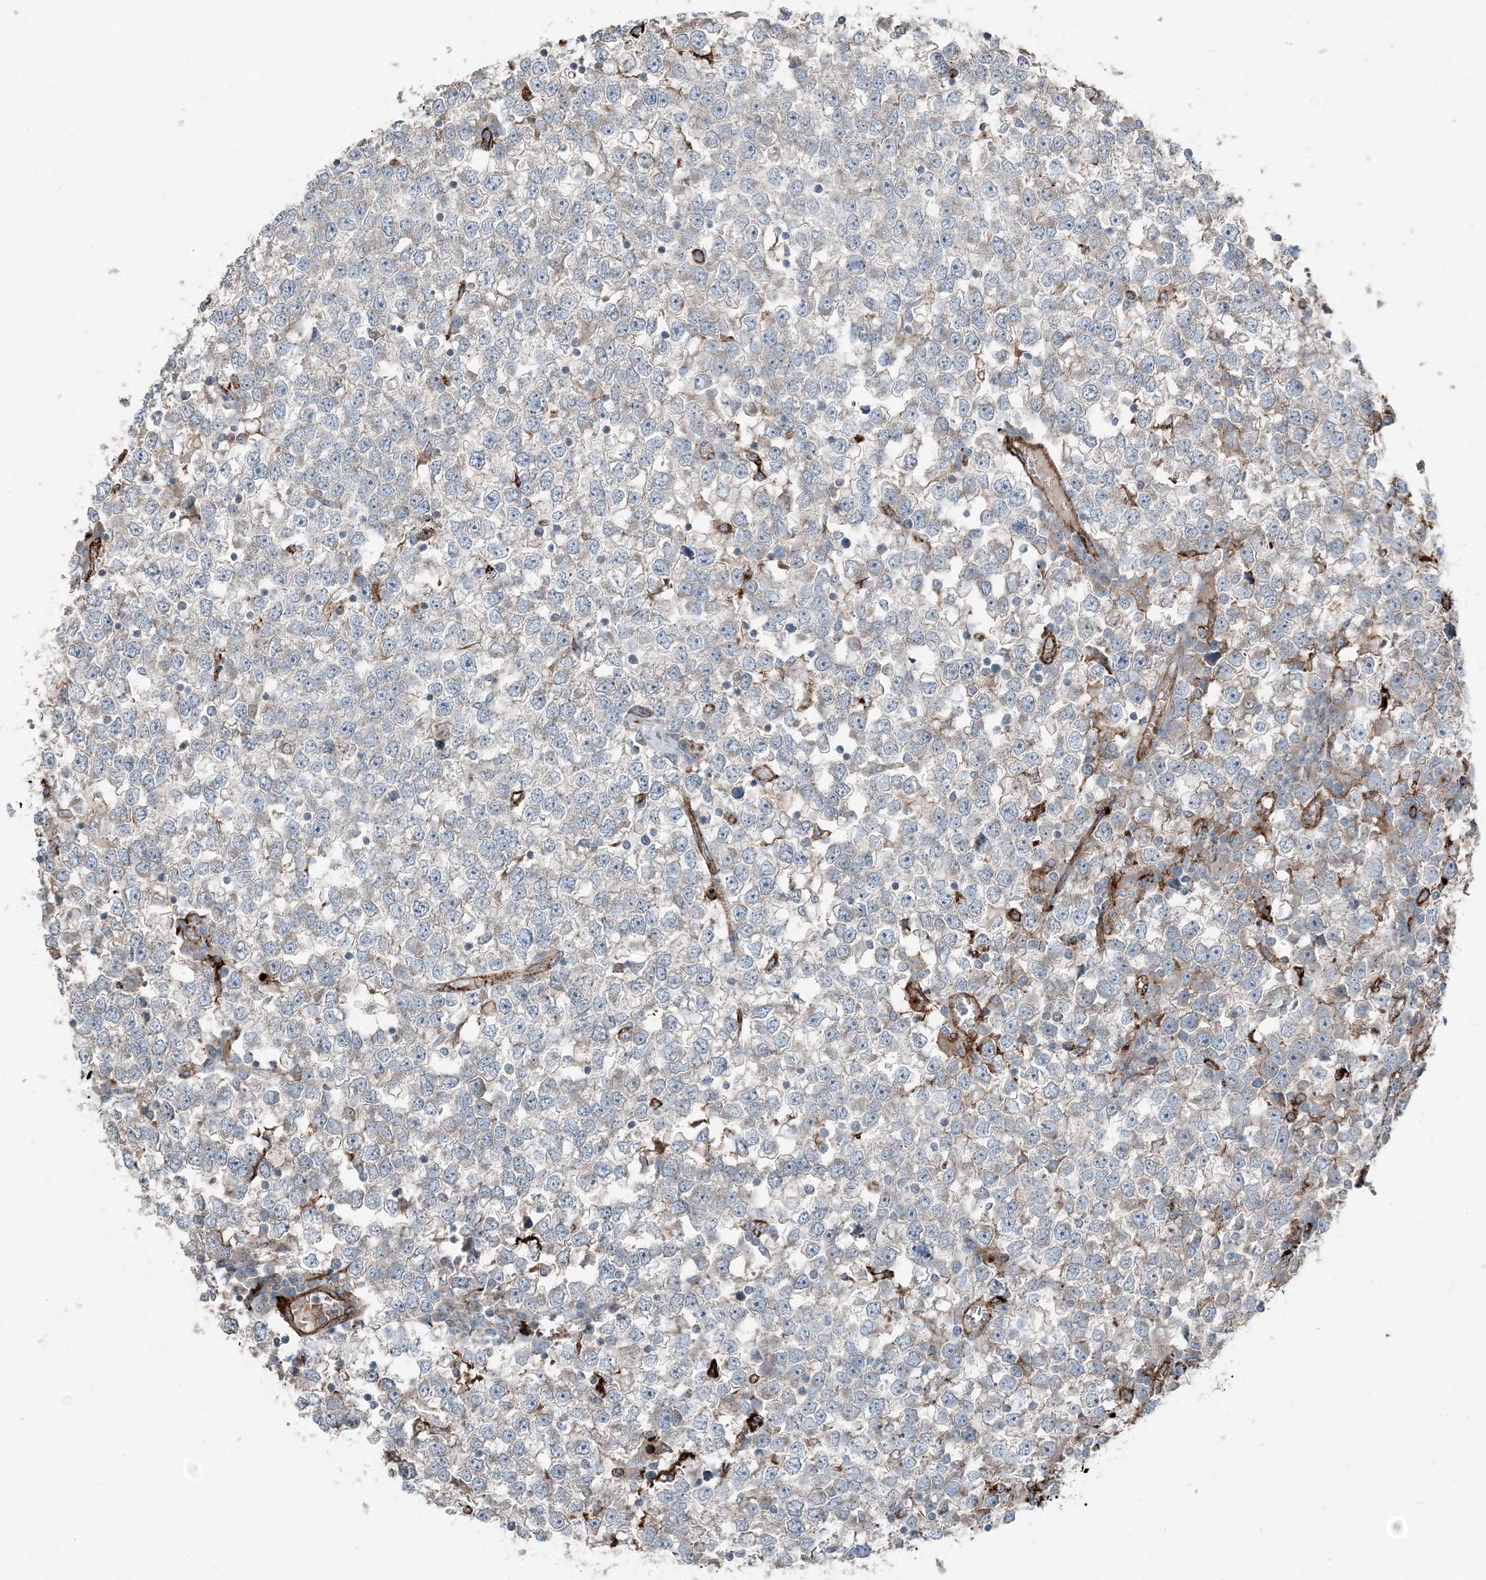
{"staining": {"intensity": "negative", "quantity": "none", "location": "none"}, "tissue": "testis cancer", "cell_type": "Tumor cells", "image_type": "cancer", "snomed": [{"axis": "morphology", "description": "Seminoma, NOS"}, {"axis": "topography", "description": "Testis"}], "caption": "Immunohistochemical staining of human testis cancer demonstrates no significant staining in tumor cells. Nuclei are stained in blue.", "gene": "KY", "patient": {"sex": "male", "age": 65}}